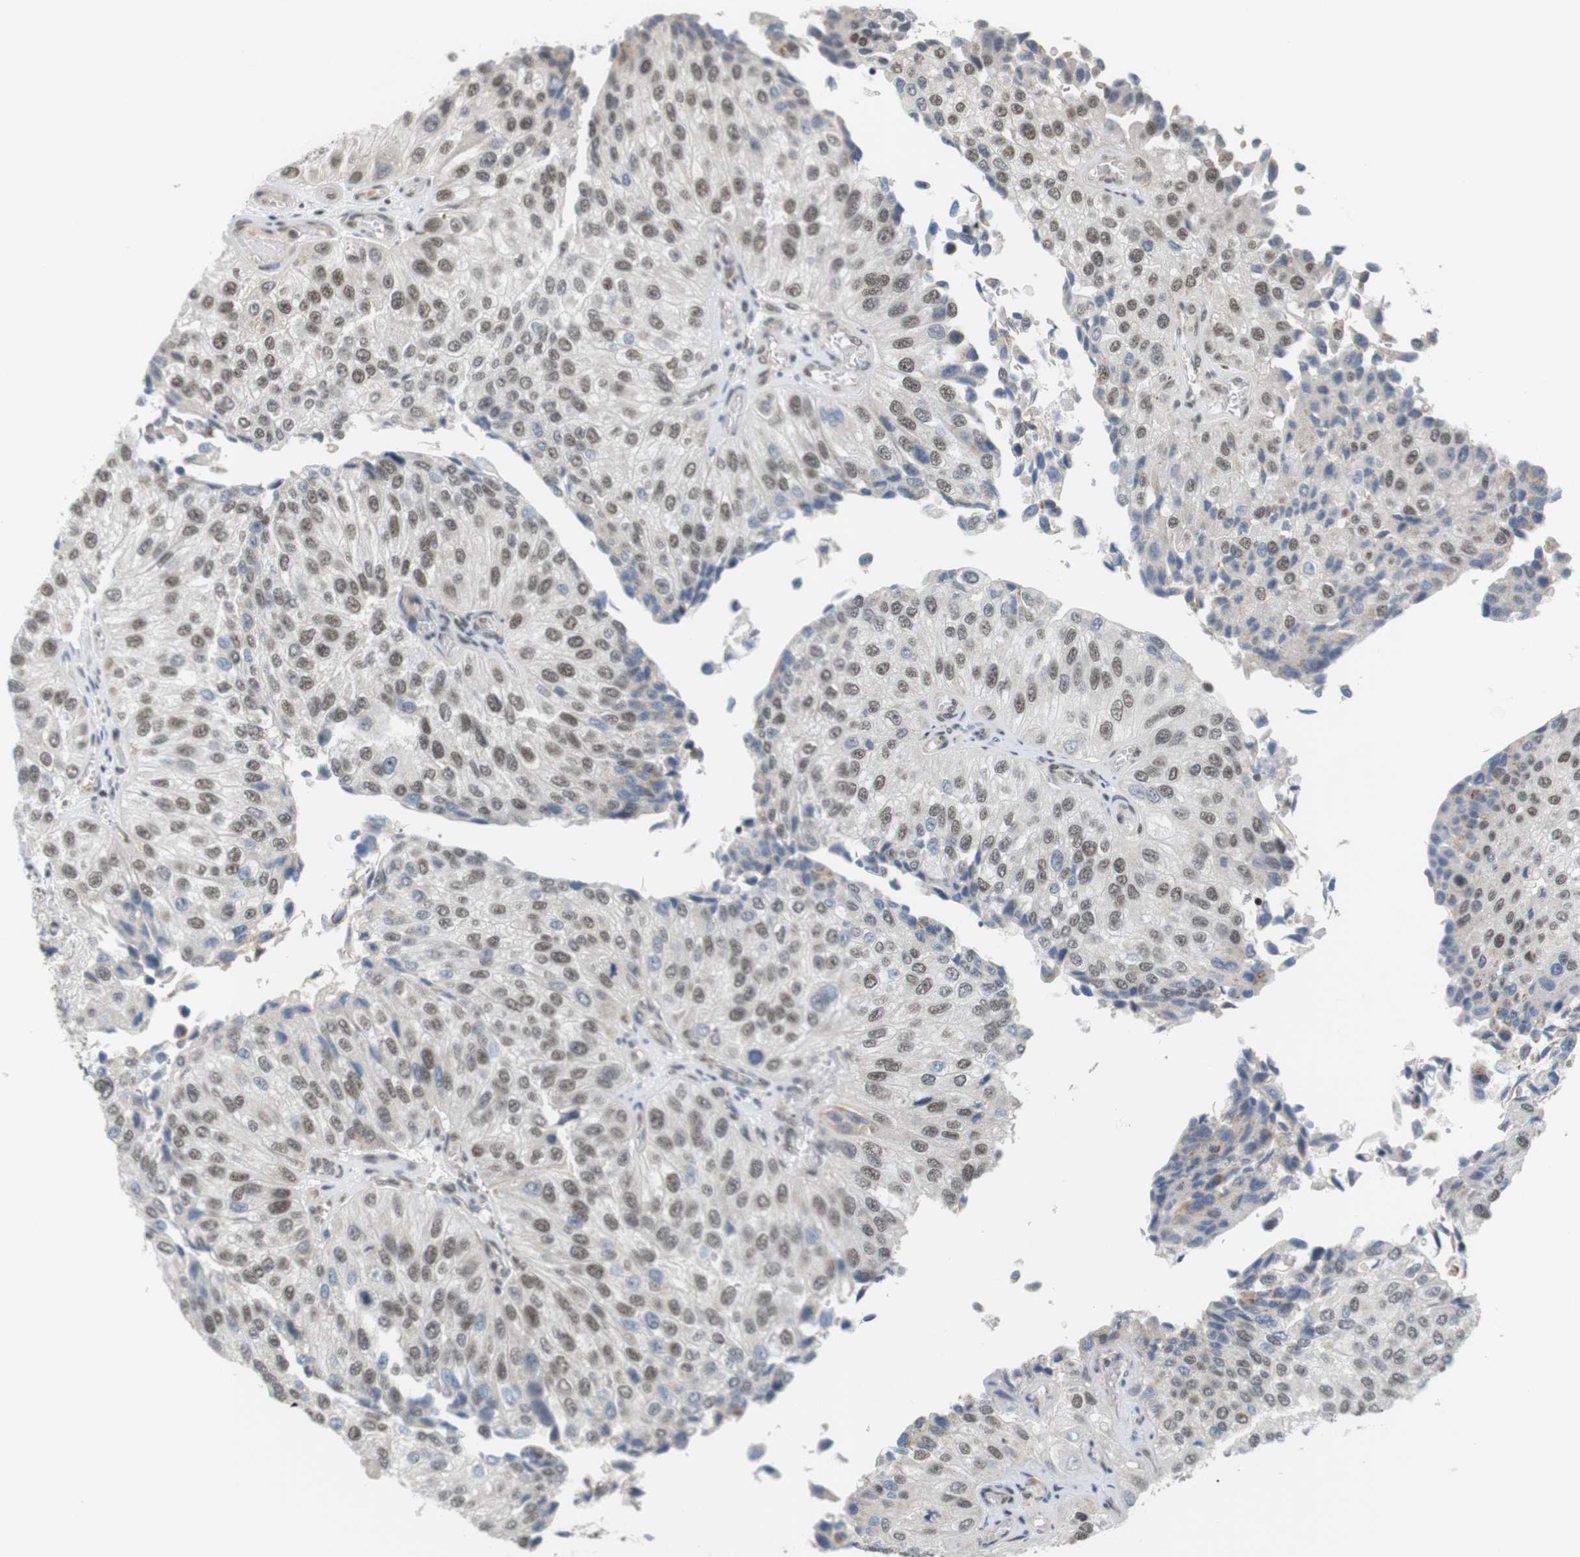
{"staining": {"intensity": "moderate", "quantity": "25%-75%", "location": "nuclear"}, "tissue": "urothelial cancer", "cell_type": "Tumor cells", "image_type": "cancer", "snomed": [{"axis": "morphology", "description": "Urothelial carcinoma, High grade"}, {"axis": "topography", "description": "Kidney"}, {"axis": "topography", "description": "Urinary bladder"}], "caption": "Protein staining by immunohistochemistry demonstrates moderate nuclear expression in about 25%-75% of tumor cells in urothelial cancer. (DAB IHC with brightfield microscopy, high magnification).", "gene": "BRD4", "patient": {"sex": "male", "age": 77}}